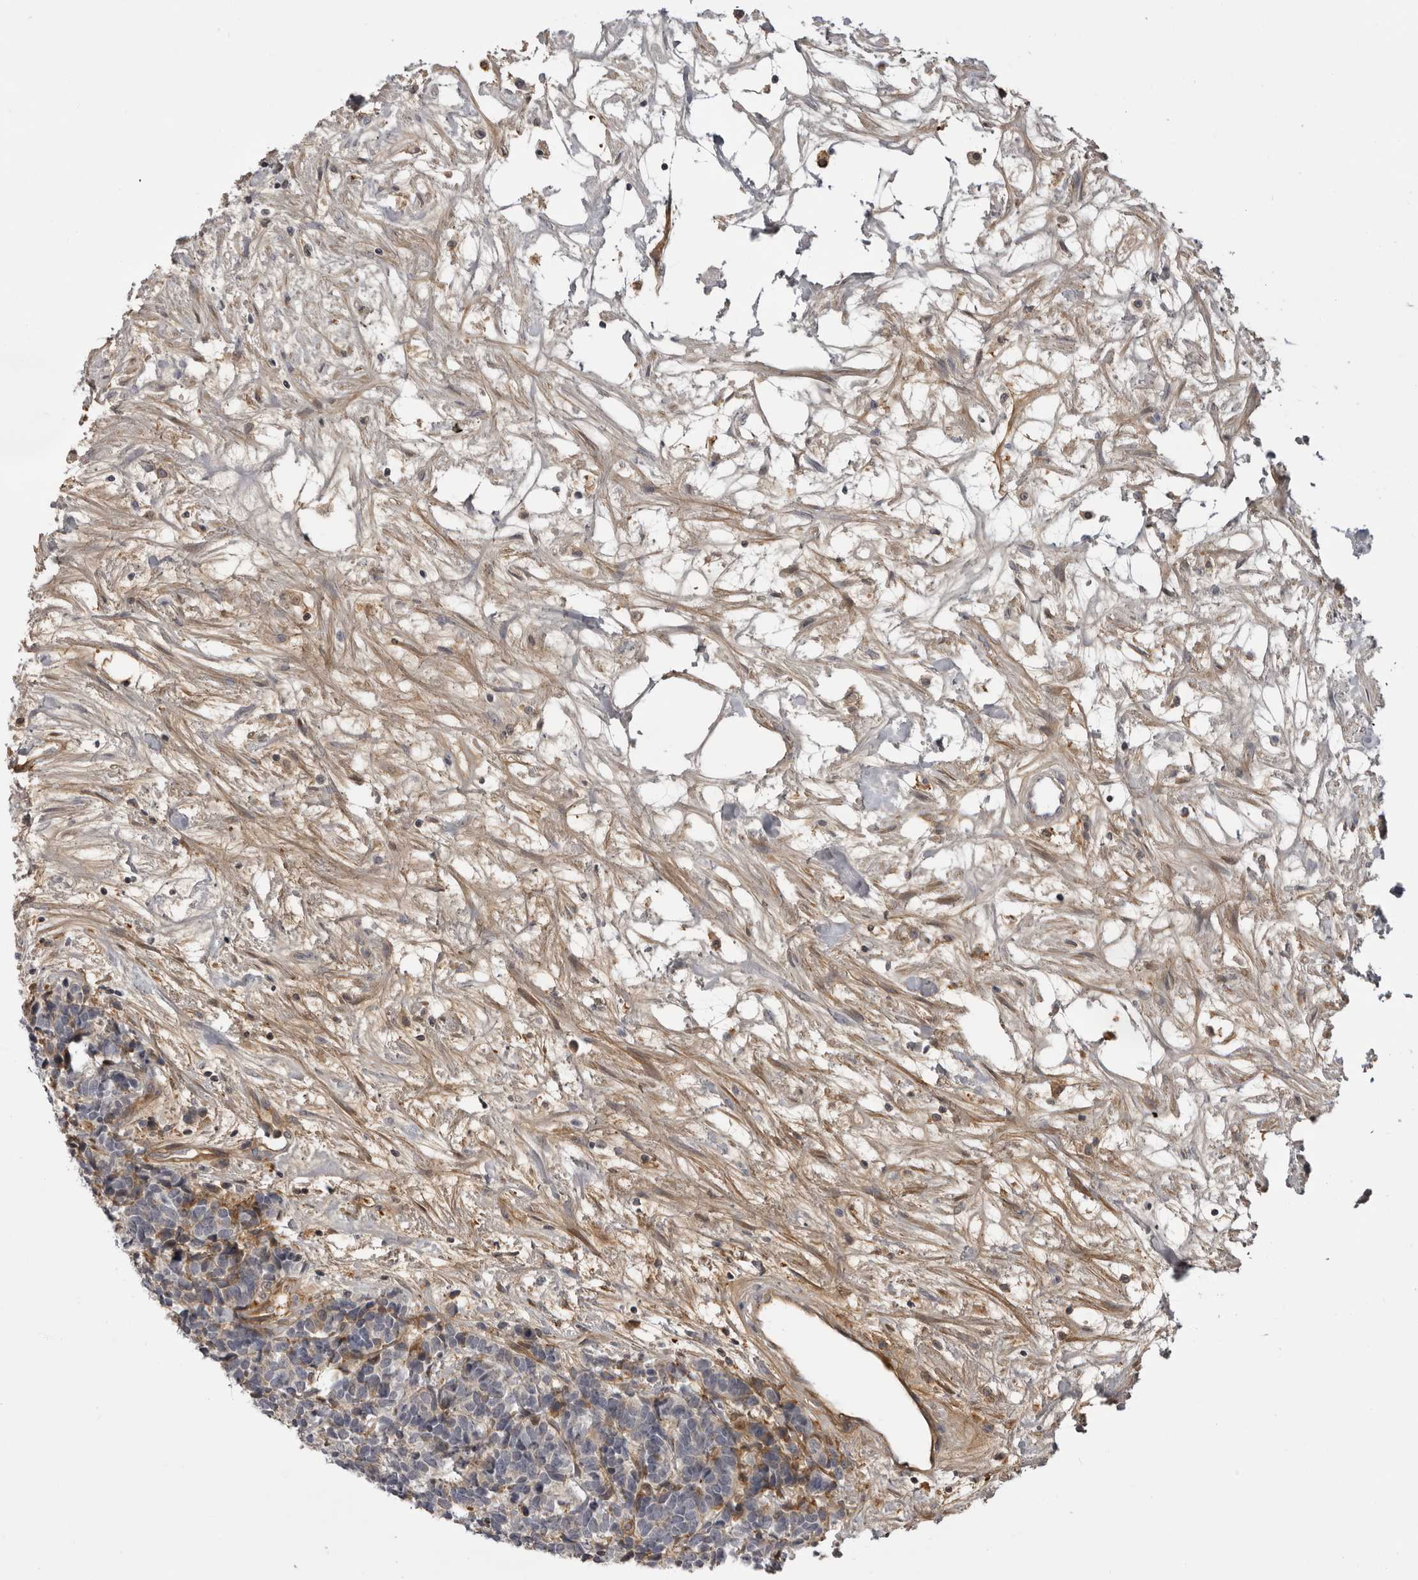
{"staining": {"intensity": "negative", "quantity": "none", "location": "none"}, "tissue": "carcinoid", "cell_type": "Tumor cells", "image_type": "cancer", "snomed": [{"axis": "morphology", "description": "Carcinoma, NOS"}, {"axis": "morphology", "description": "Carcinoid, malignant, NOS"}, {"axis": "topography", "description": "Urinary bladder"}], "caption": "High power microscopy image of an IHC histopathology image of carcinoma, revealing no significant staining in tumor cells.", "gene": "PLEKHF2", "patient": {"sex": "male", "age": 57}}